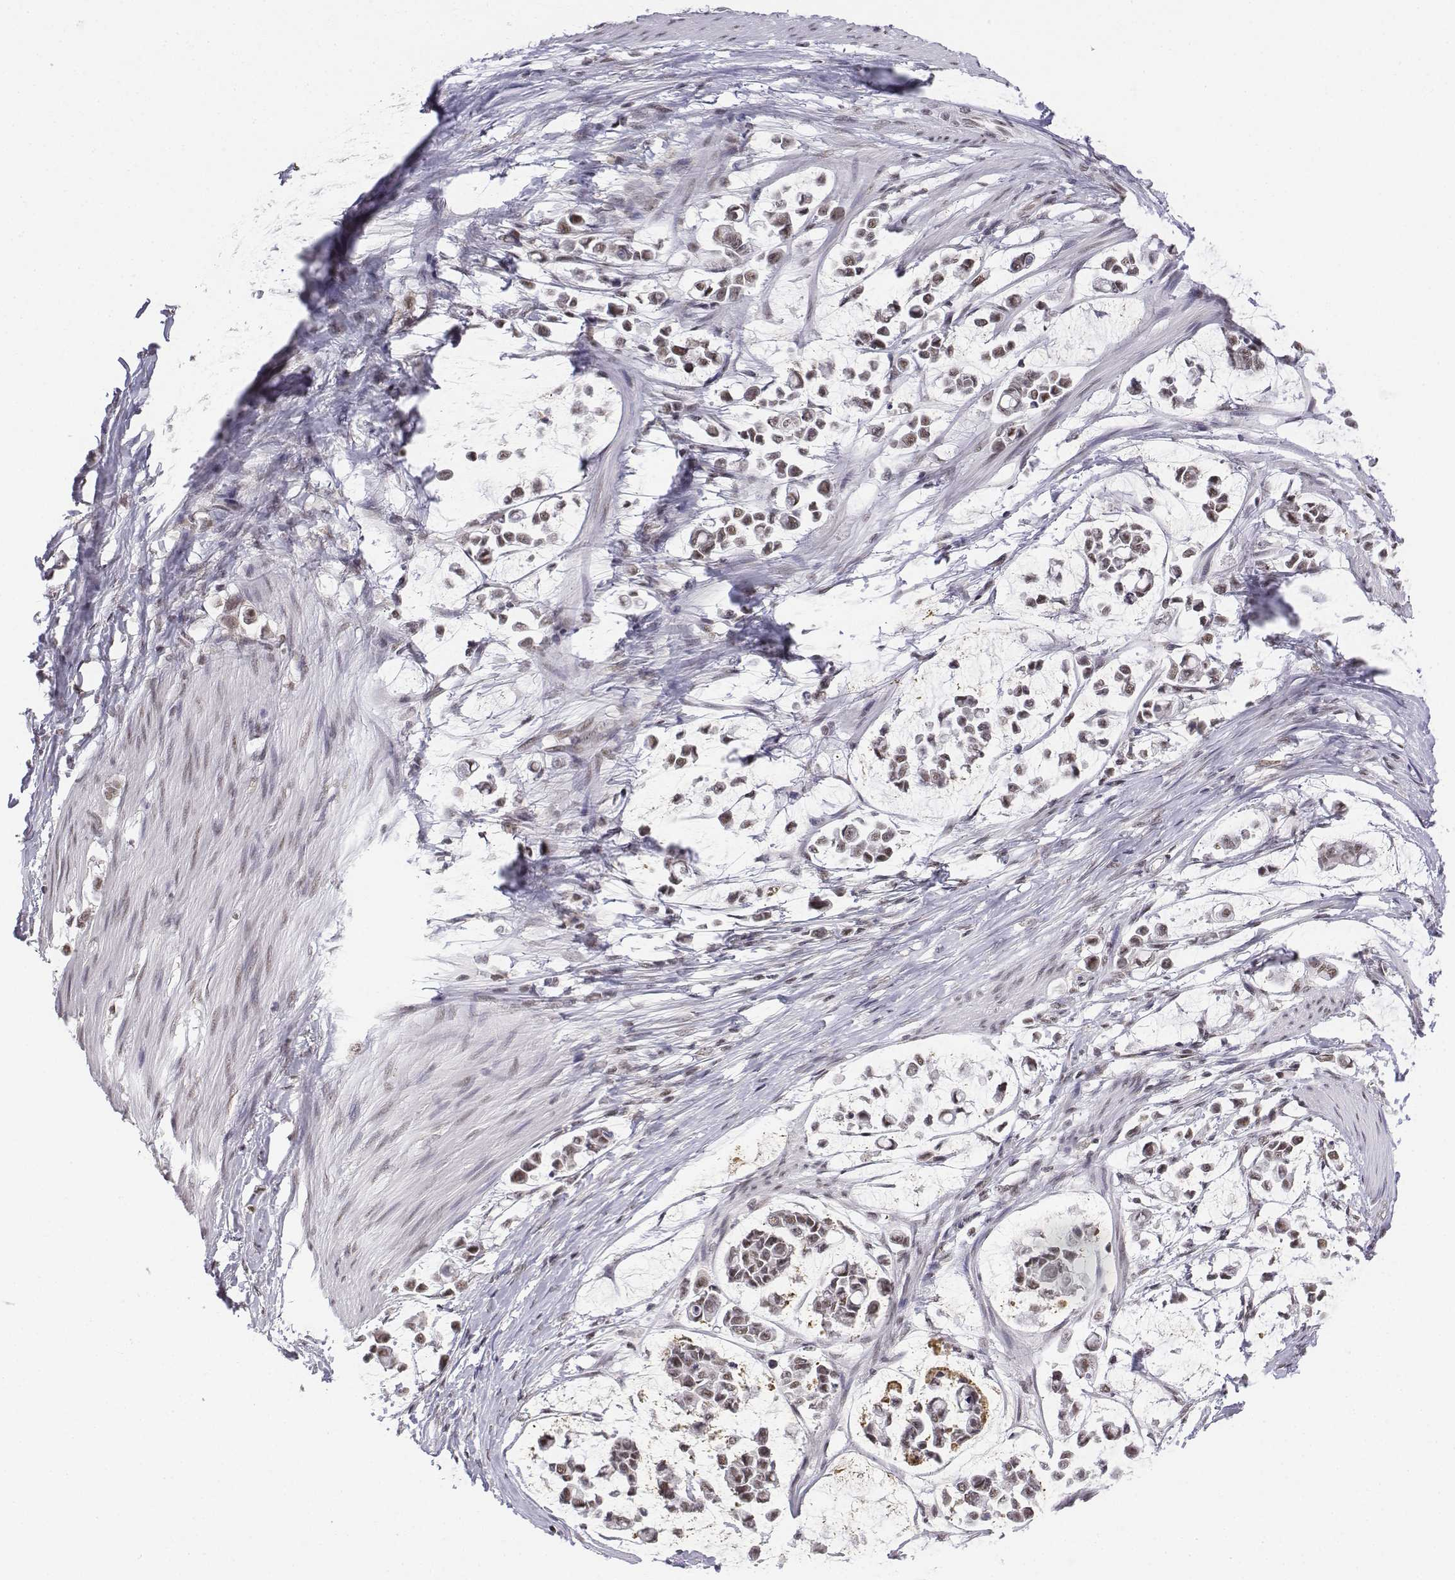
{"staining": {"intensity": "moderate", "quantity": ">75%", "location": "nuclear"}, "tissue": "stomach cancer", "cell_type": "Tumor cells", "image_type": "cancer", "snomed": [{"axis": "morphology", "description": "Adenocarcinoma, NOS"}, {"axis": "topography", "description": "Stomach"}], "caption": "About >75% of tumor cells in stomach cancer (adenocarcinoma) demonstrate moderate nuclear protein positivity as visualized by brown immunohistochemical staining.", "gene": "SETD1A", "patient": {"sex": "male", "age": 82}}